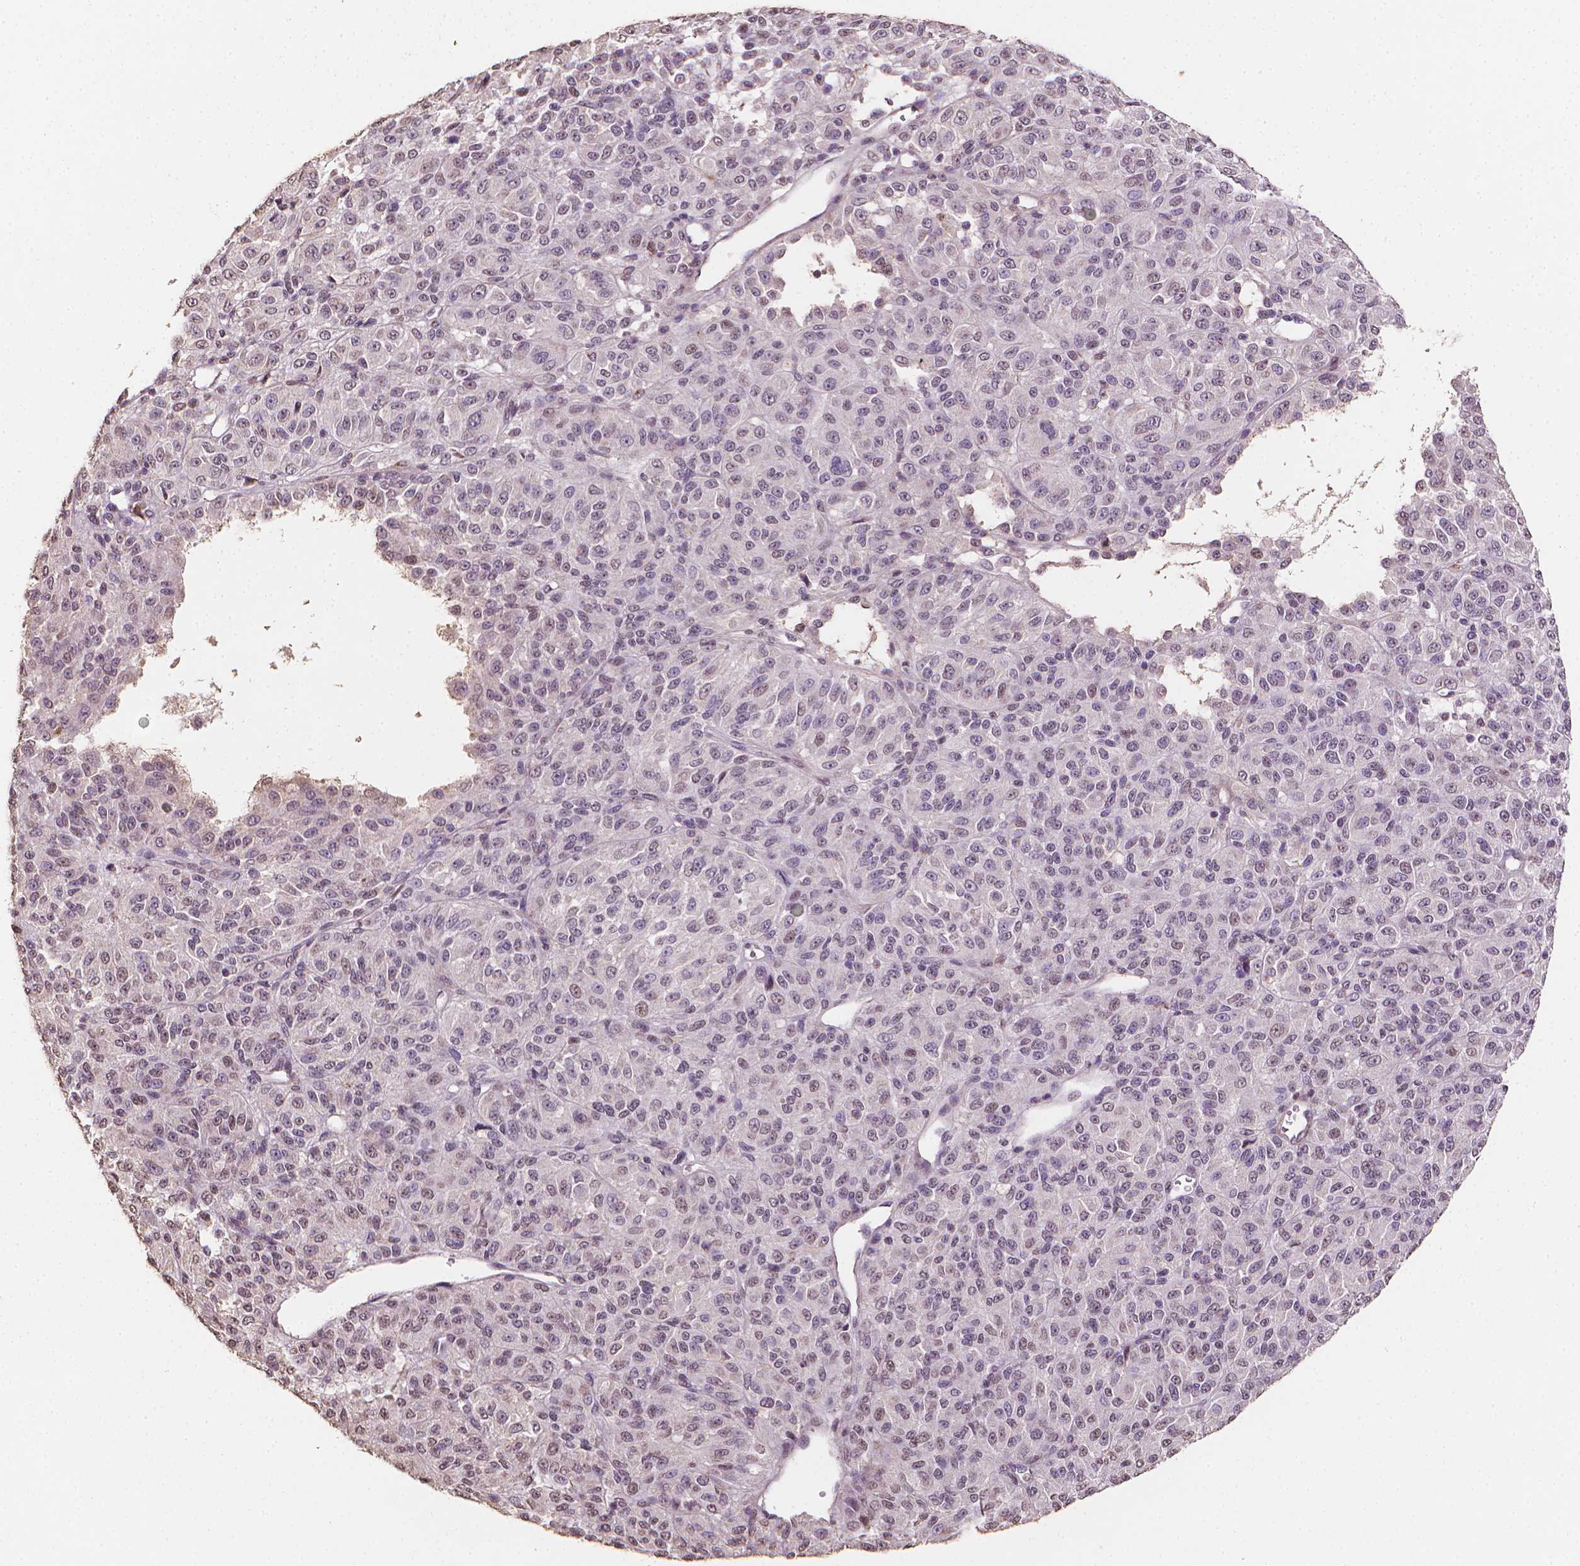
{"staining": {"intensity": "negative", "quantity": "none", "location": "none"}, "tissue": "melanoma", "cell_type": "Tumor cells", "image_type": "cancer", "snomed": [{"axis": "morphology", "description": "Malignant melanoma, Metastatic site"}, {"axis": "topography", "description": "Brain"}], "caption": "Melanoma was stained to show a protein in brown. There is no significant staining in tumor cells.", "gene": "DCN", "patient": {"sex": "female", "age": 56}}